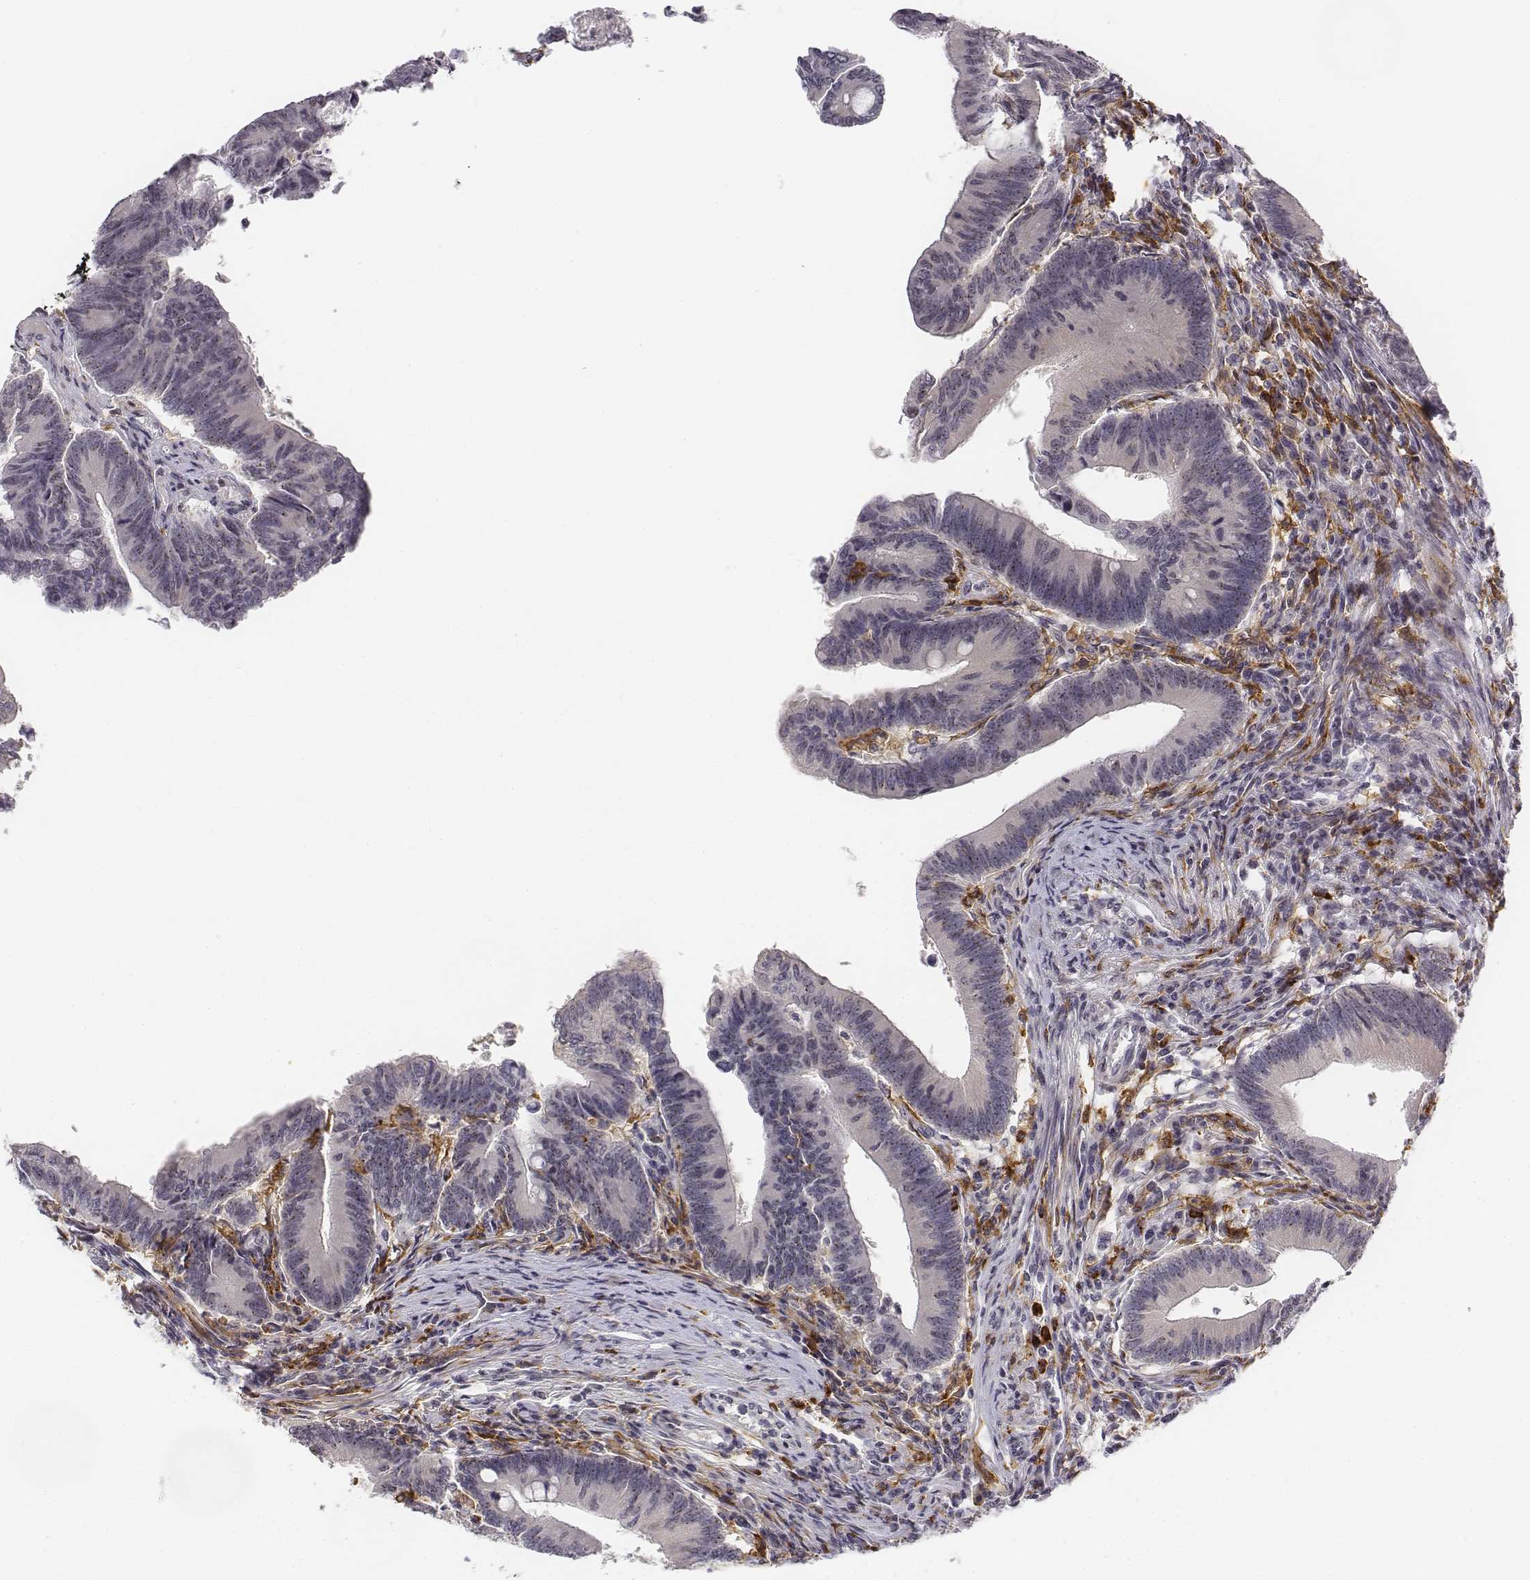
{"staining": {"intensity": "negative", "quantity": "none", "location": "none"}, "tissue": "colorectal cancer", "cell_type": "Tumor cells", "image_type": "cancer", "snomed": [{"axis": "morphology", "description": "Adenocarcinoma, NOS"}, {"axis": "topography", "description": "Colon"}], "caption": "Tumor cells are negative for protein expression in human colorectal cancer (adenocarcinoma).", "gene": "CD14", "patient": {"sex": "female", "age": 70}}